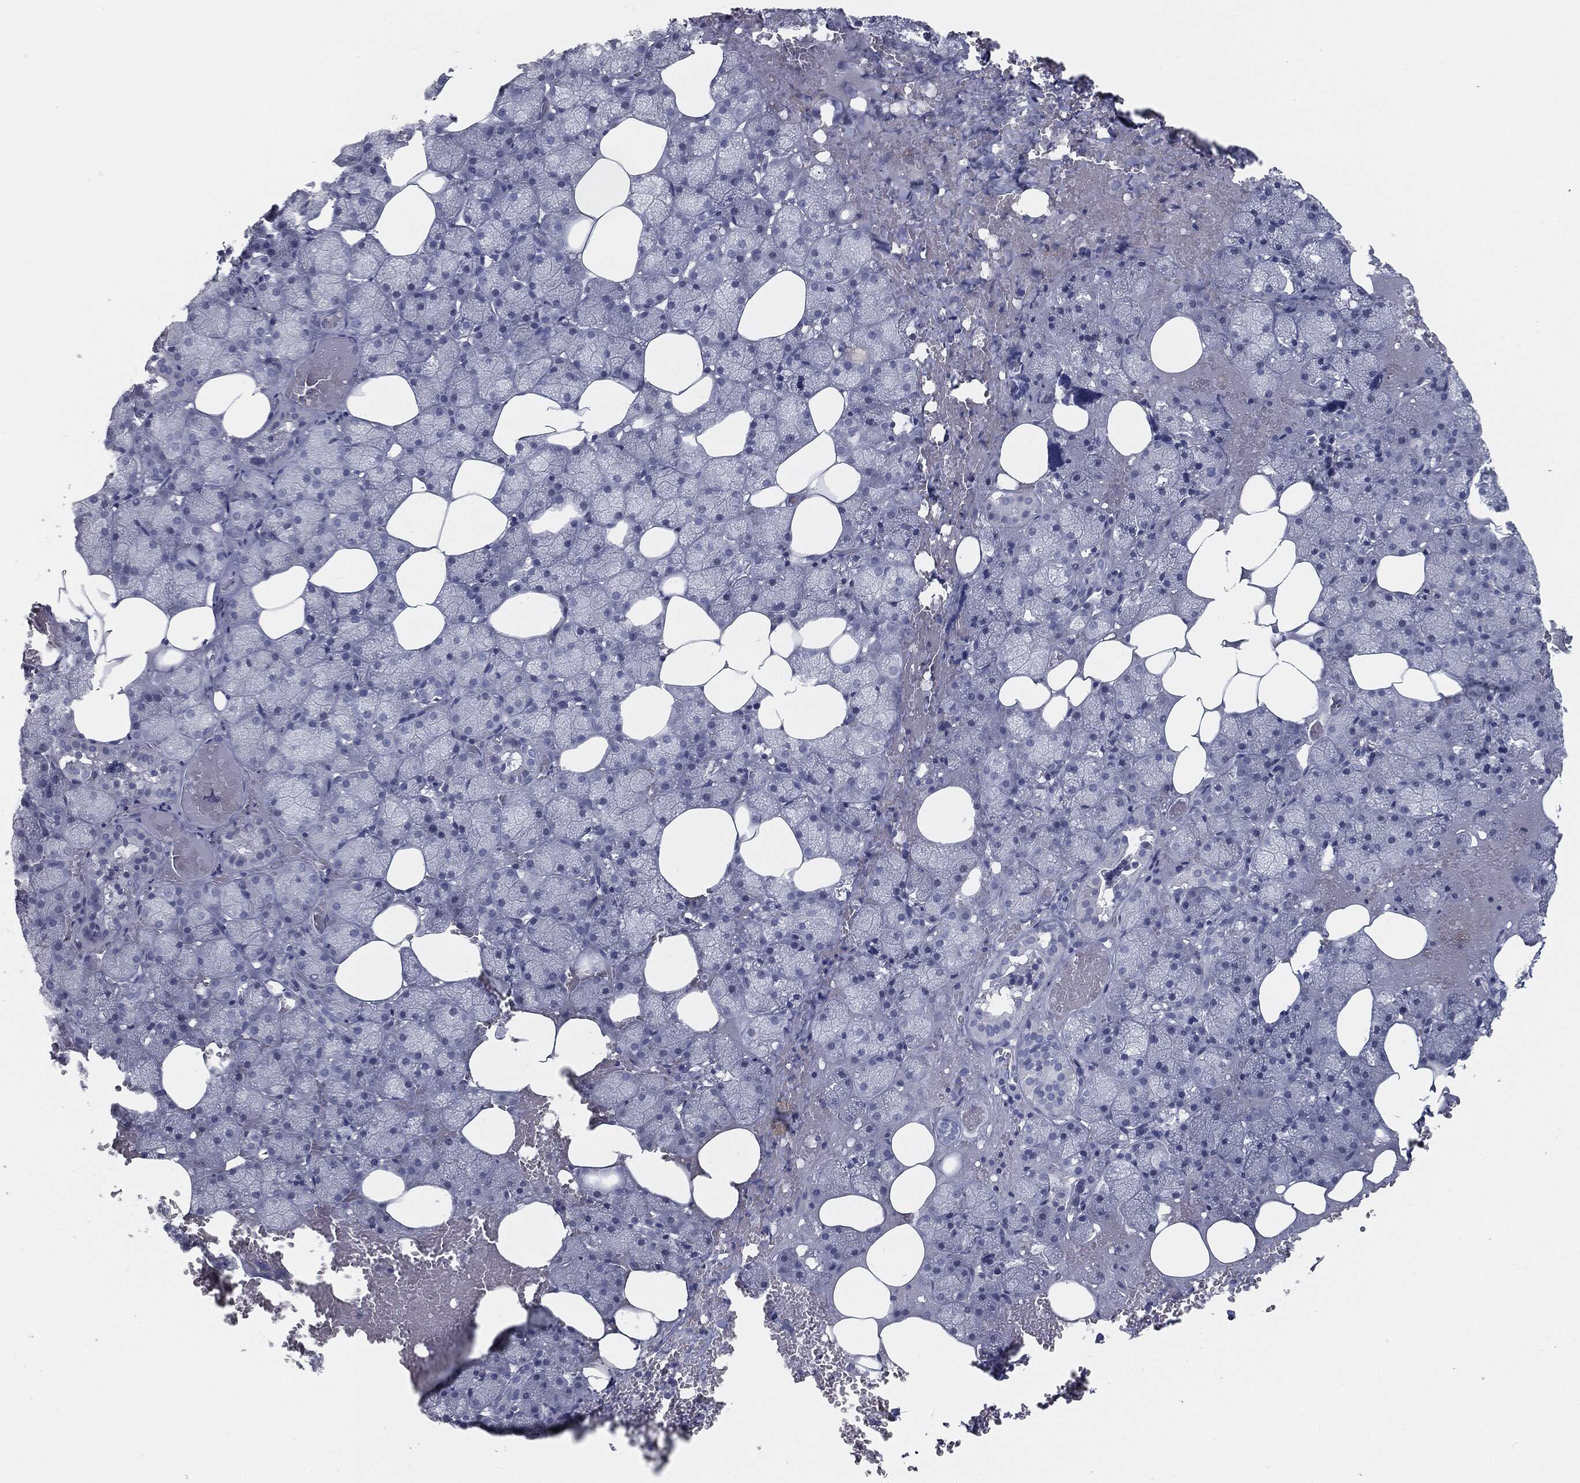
{"staining": {"intensity": "negative", "quantity": "none", "location": "none"}, "tissue": "salivary gland", "cell_type": "Glandular cells", "image_type": "normal", "snomed": [{"axis": "morphology", "description": "Normal tissue, NOS"}, {"axis": "topography", "description": "Salivary gland"}], "caption": "A high-resolution photomicrograph shows immunohistochemistry staining of benign salivary gland, which exhibits no significant expression in glandular cells.", "gene": "PRAME", "patient": {"sex": "male", "age": 38}}